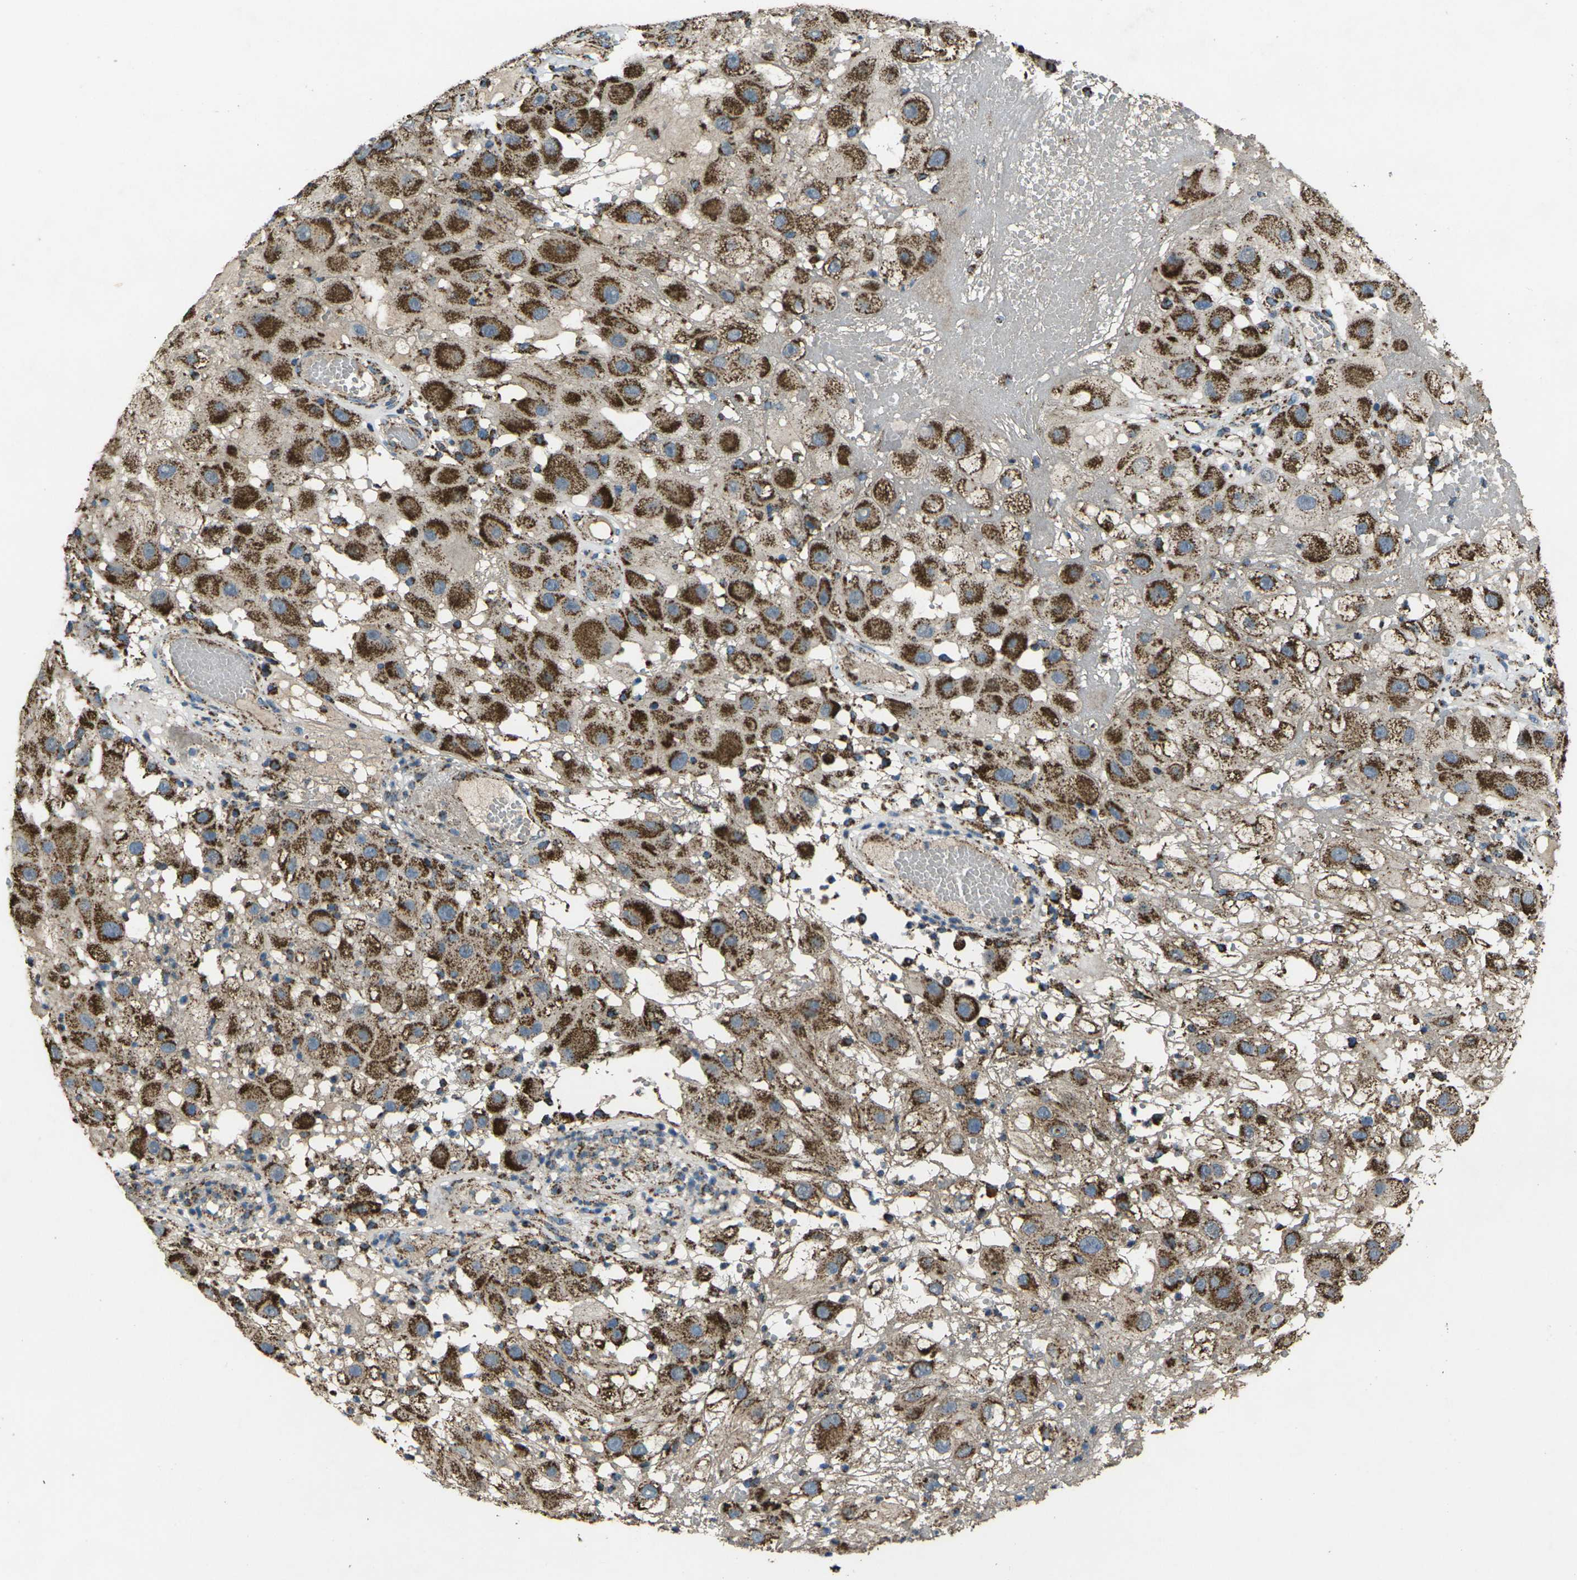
{"staining": {"intensity": "strong", "quantity": ">75%", "location": "cytoplasmic/membranous"}, "tissue": "melanoma", "cell_type": "Tumor cells", "image_type": "cancer", "snomed": [{"axis": "morphology", "description": "Malignant melanoma, NOS"}, {"axis": "topography", "description": "Skin"}], "caption": "Melanoma was stained to show a protein in brown. There is high levels of strong cytoplasmic/membranous positivity in approximately >75% of tumor cells.", "gene": "KLHL5", "patient": {"sex": "female", "age": 81}}